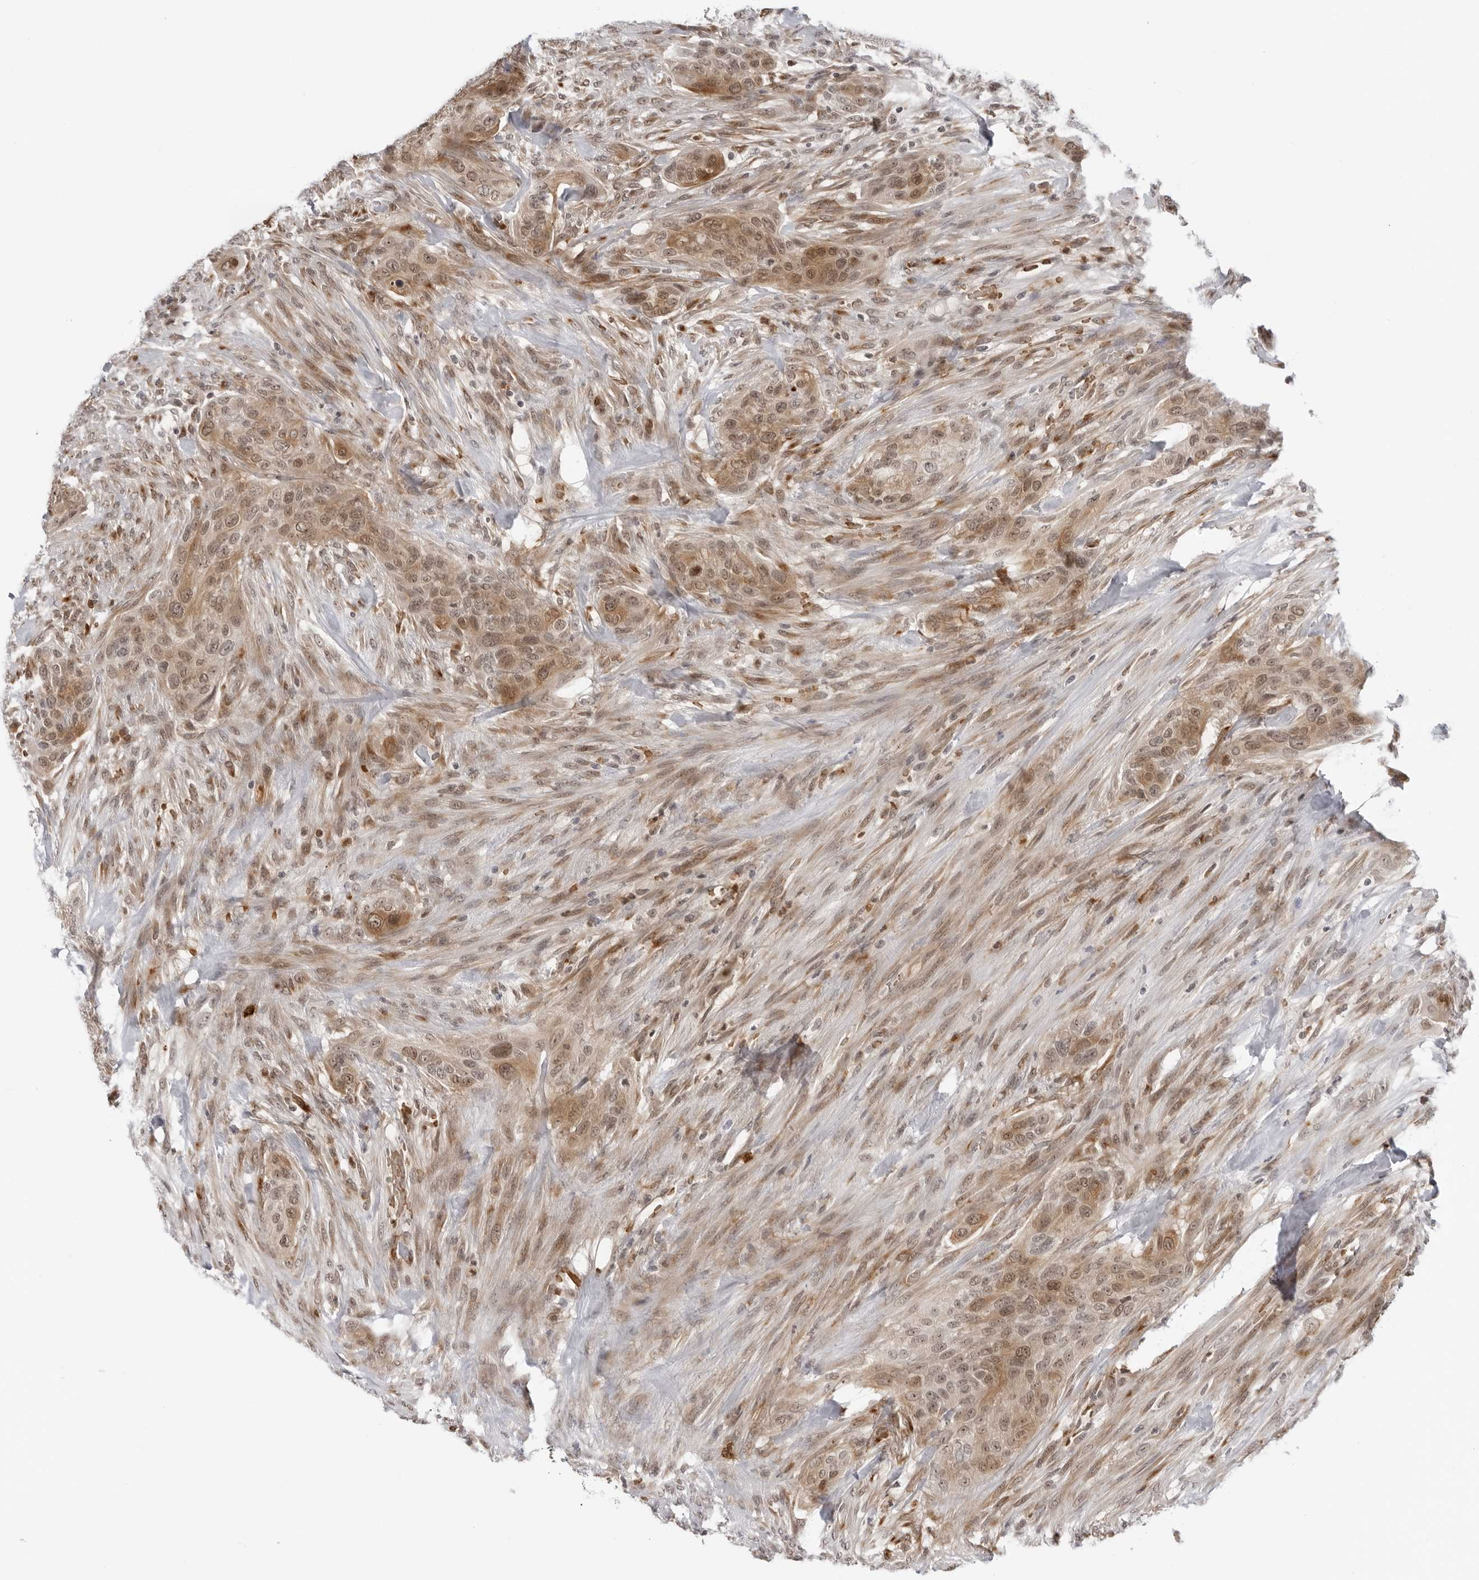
{"staining": {"intensity": "moderate", "quantity": ">75%", "location": "cytoplasmic/membranous,nuclear"}, "tissue": "urothelial cancer", "cell_type": "Tumor cells", "image_type": "cancer", "snomed": [{"axis": "morphology", "description": "Urothelial carcinoma, High grade"}, {"axis": "topography", "description": "Urinary bladder"}], "caption": "Human urothelial carcinoma (high-grade) stained for a protein (brown) displays moderate cytoplasmic/membranous and nuclear positive positivity in about >75% of tumor cells.", "gene": "SUGCT", "patient": {"sex": "male", "age": 35}}